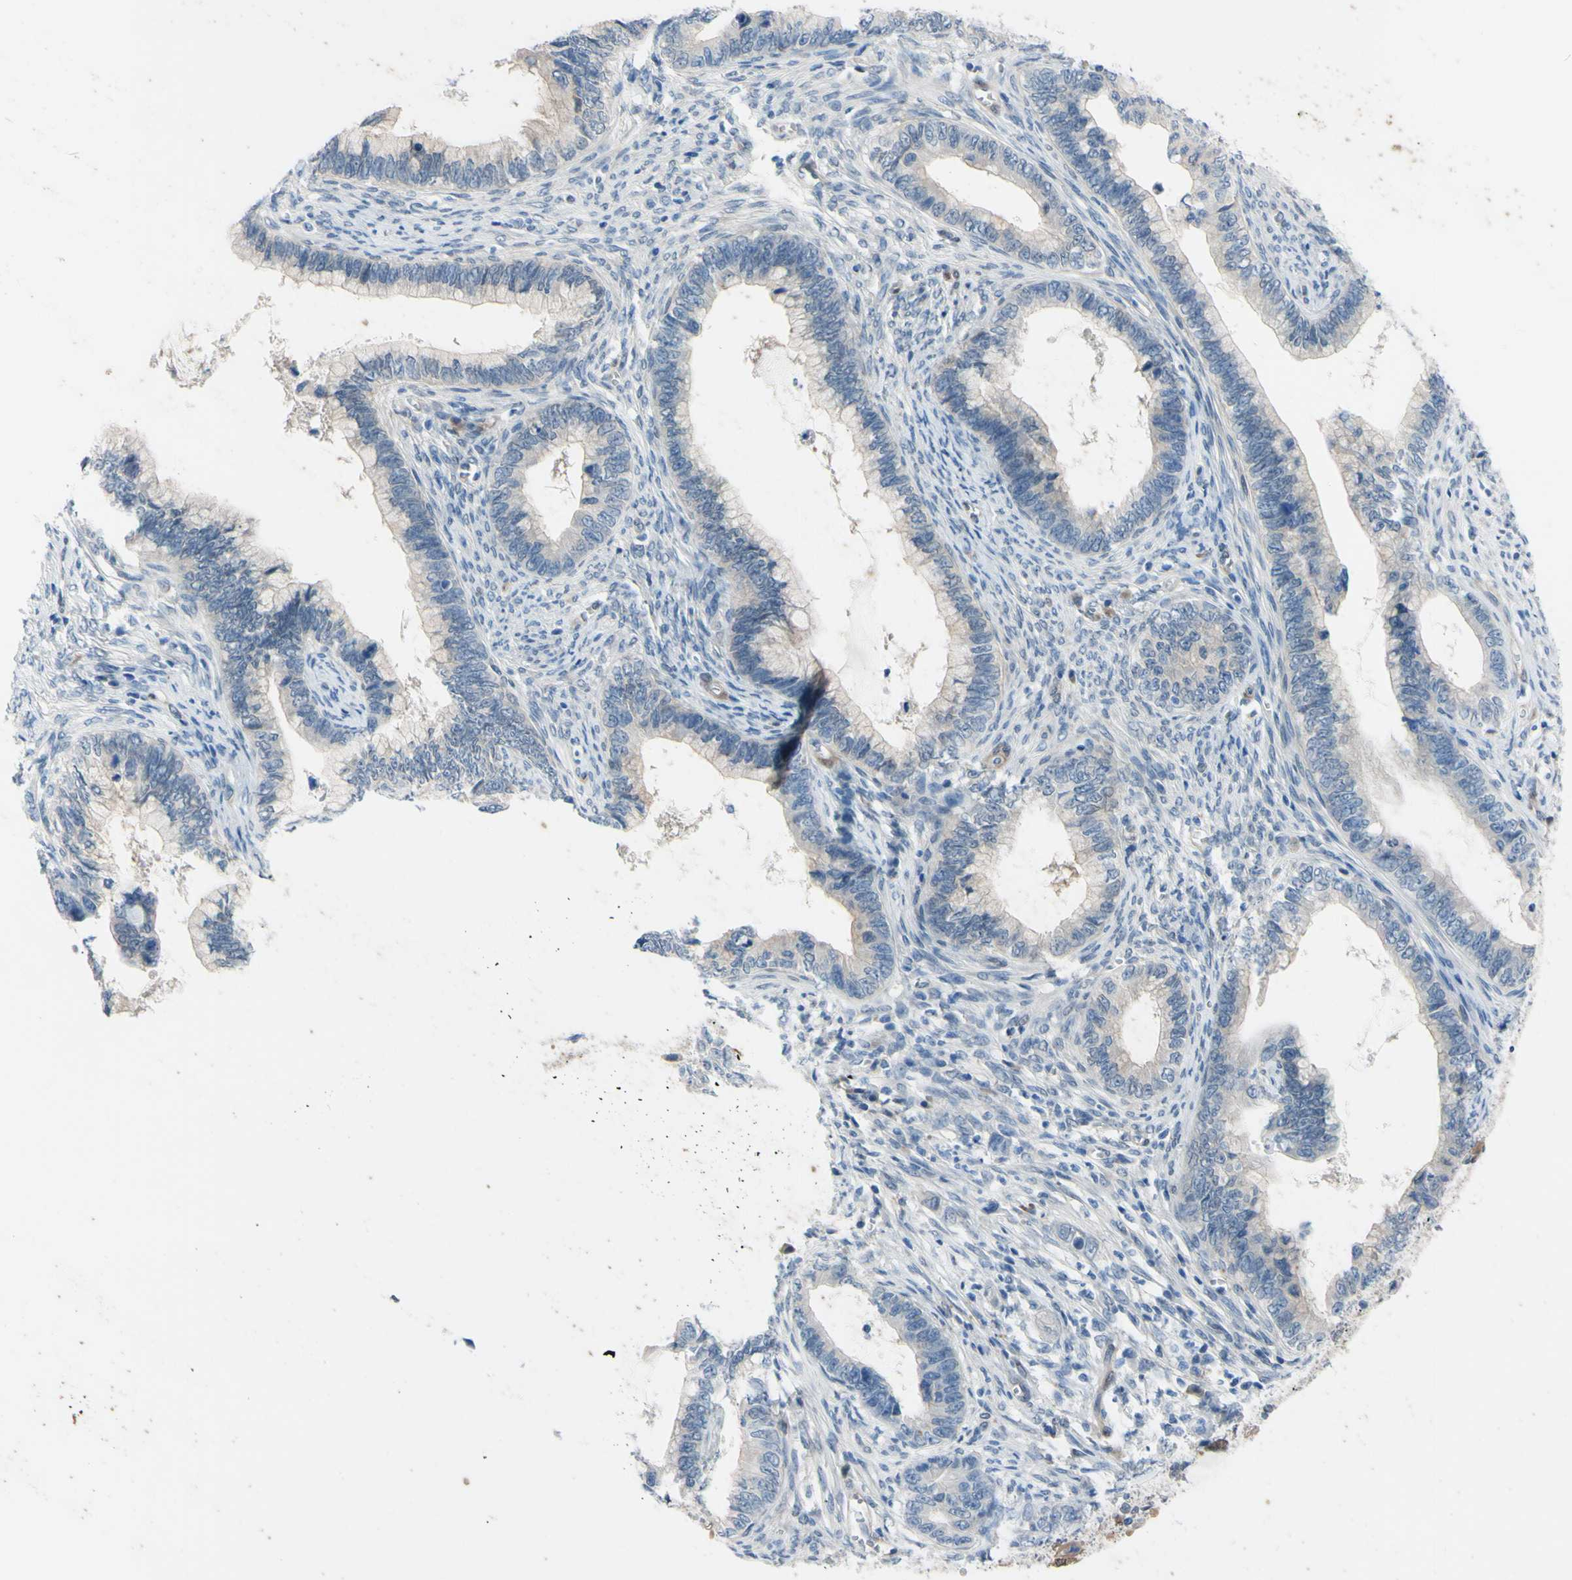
{"staining": {"intensity": "moderate", "quantity": "<25%", "location": "cytoplasmic/membranous,nuclear"}, "tissue": "cervical cancer", "cell_type": "Tumor cells", "image_type": "cancer", "snomed": [{"axis": "morphology", "description": "Adenocarcinoma, NOS"}, {"axis": "topography", "description": "Cervix"}], "caption": "Immunohistochemical staining of human cervical cancer (adenocarcinoma) exhibits moderate cytoplasmic/membranous and nuclear protein positivity in approximately <25% of tumor cells.", "gene": "NOL3", "patient": {"sex": "female", "age": 44}}